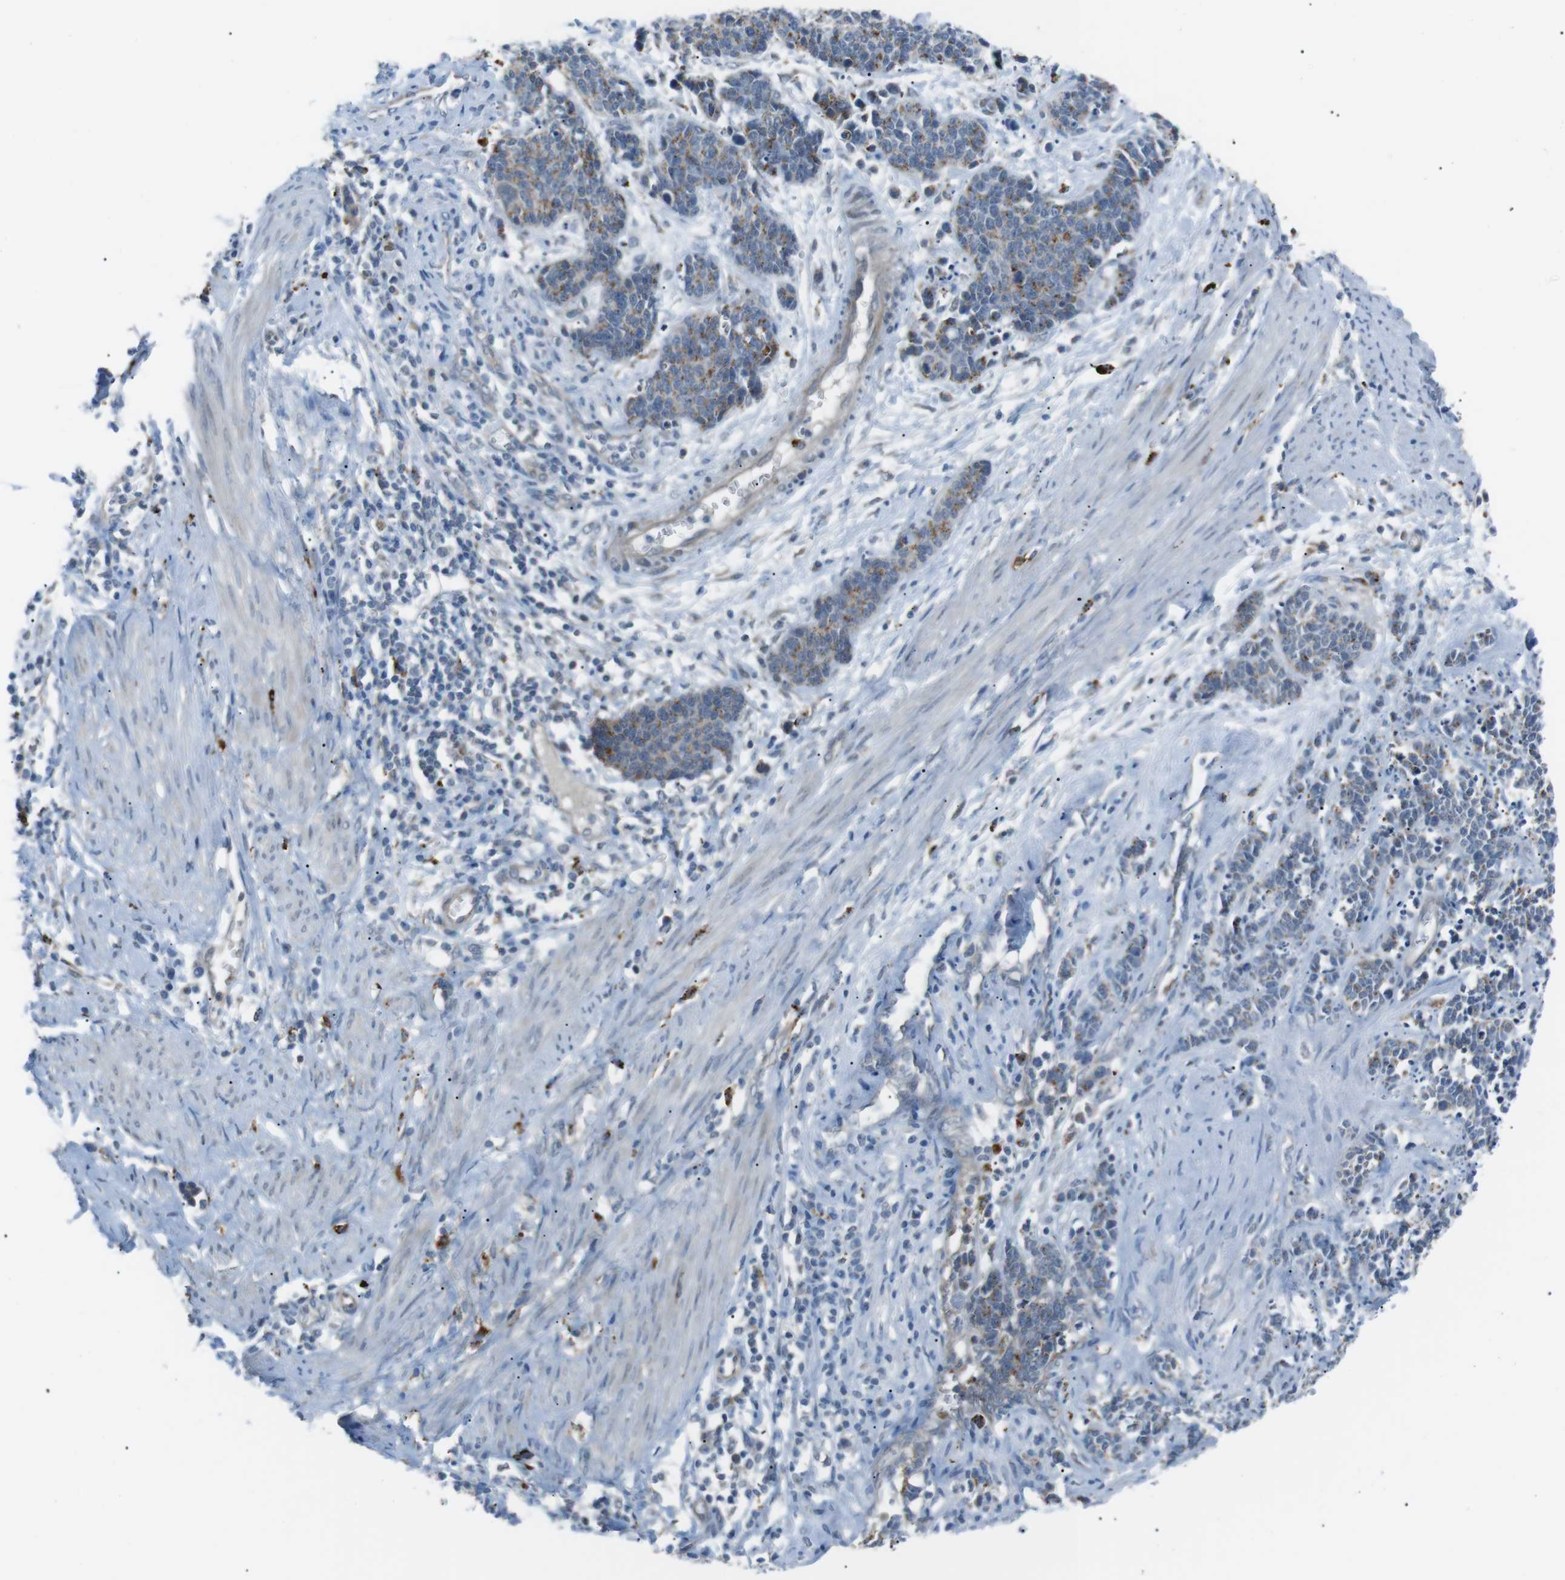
{"staining": {"intensity": "weak", "quantity": "25%-75%", "location": "cytoplasmic/membranous"}, "tissue": "cervical cancer", "cell_type": "Tumor cells", "image_type": "cancer", "snomed": [{"axis": "morphology", "description": "Squamous cell carcinoma, NOS"}, {"axis": "topography", "description": "Cervix"}], "caption": "This micrograph displays immunohistochemistry (IHC) staining of squamous cell carcinoma (cervical), with low weak cytoplasmic/membranous expression in approximately 25%-75% of tumor cells.", "gene": "B4GALNT2", "patient": {"sex": "female", "age": 35}}